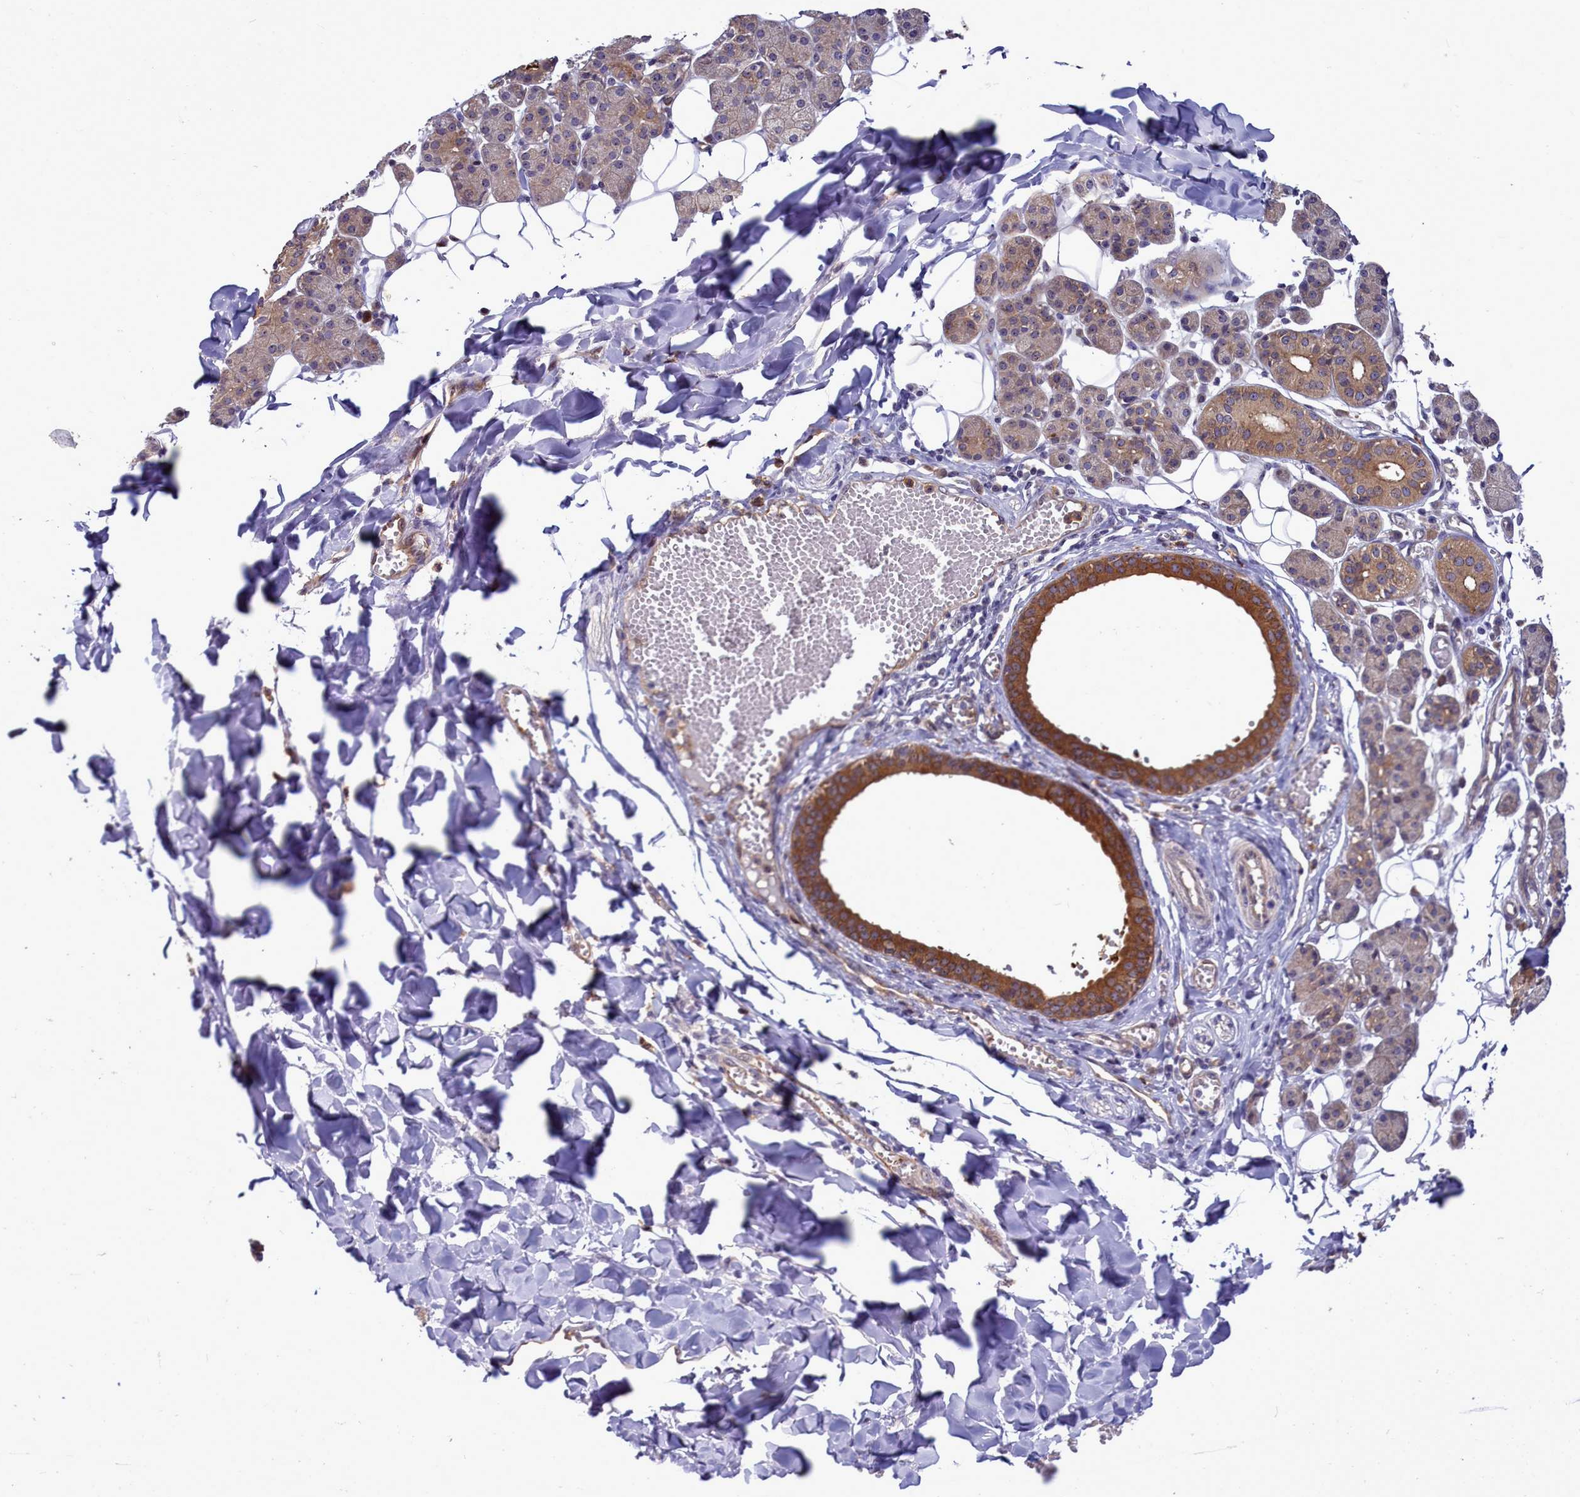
{"staining": {"intensity": "strong", "quantity": "<25%", "location": "cytoplasmic/membranous"}, "tissue": "salivary gland", "cell_type": "Glandular cells", "image_type": "normal", "snomed": [{"axis": "morphology", "description": "Normal tissue, NOS"}, {"axis": "topography", "description": "Salivary gland"}], "caption": "Immunohistochemistry of unremarkable salivary gland displays medium levels of strong cytoplasmic/membranous staining in about <25% of glandular cells.", "gene": "BCAR1", "patient": {"sex": "female", "age": 33}}